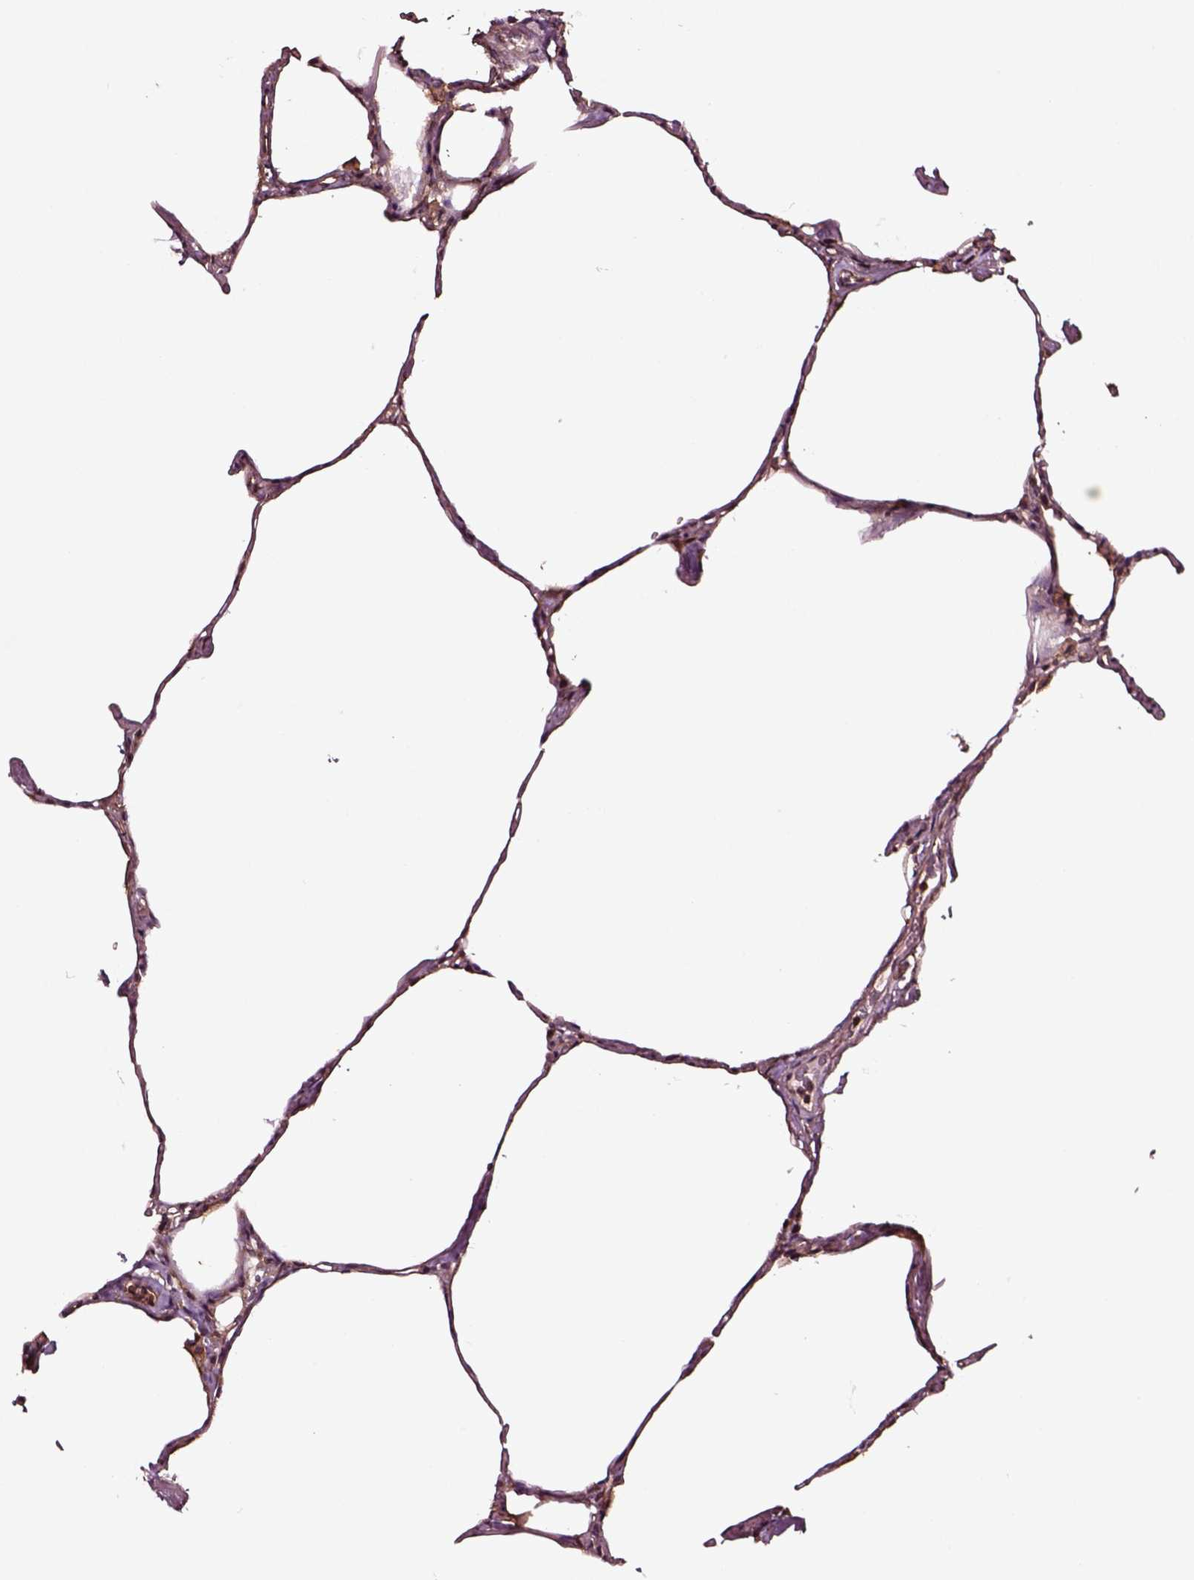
{"staining": {"intensity": "moderate", "quantity": ">75%", "location": "cytoplasmic/membranous"}, "tissue": "lung", "cell_type": "Alveolar cells", "image_type": "normal", "snomed": [{"axis": "morphology", "description": "Normal tissue, NOS"}, {"axis": "topography", "description": "Lung"}], "caption": "Alveolar cells reveal medium levels of moderate cytoplasmic/membranous staining in approximately >75% of cells in normal lung. The staining was performed using DAB, with brown indicating positive protein expression. Nuclei are stained blue with hematoxylin.", "gene": "RASSF5", "patient": {"sex": "male", "age": 65}}